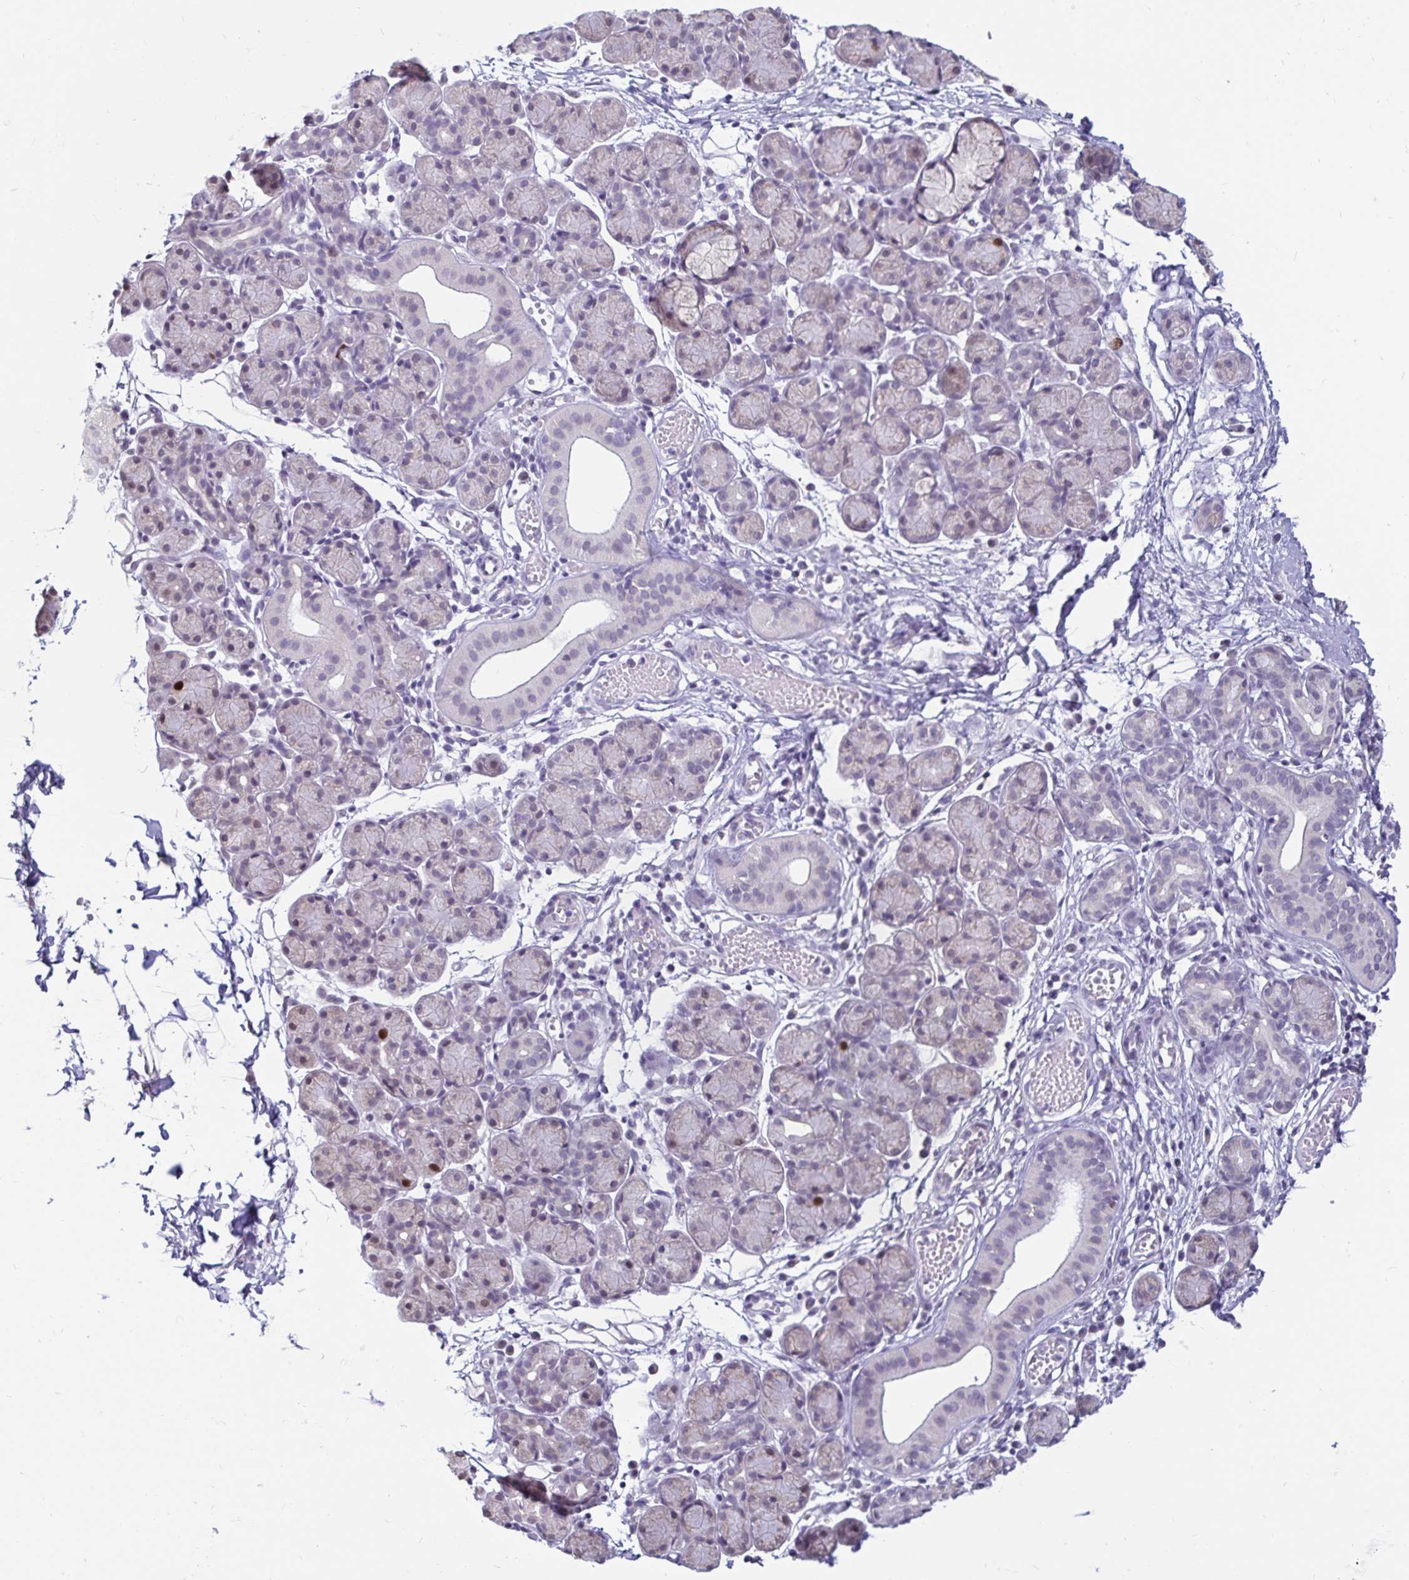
{"staining": {"intensity": "strong", "quantity": "<25%", "location": "nuclear"}, "tissue": "salivary gland", "cell_type": "Glandular cells", "image_type": "normal", "snomed": [{"axis": "morphology", "description": "Normal tissue, NOS"}, {"axis": "morphology", "description": "Inflammation, NOS"}, {"axis": "topography", "description": "Lymph node"}, {"axis": "topography", "description": "Salivary gland"}], "caption": "Unremarkable salivary gland exhibits strong nuclear positivity in about <25% of glandular cells, visualized by immunohistochemistry. The staining was performed using DAB to visualize the protein expression in brown, while the nuclei were stained in blue with hematoxylin (Magnification: 20x).", "gene": "ANLN", "patient": {"sex": "male", "age": 3}}